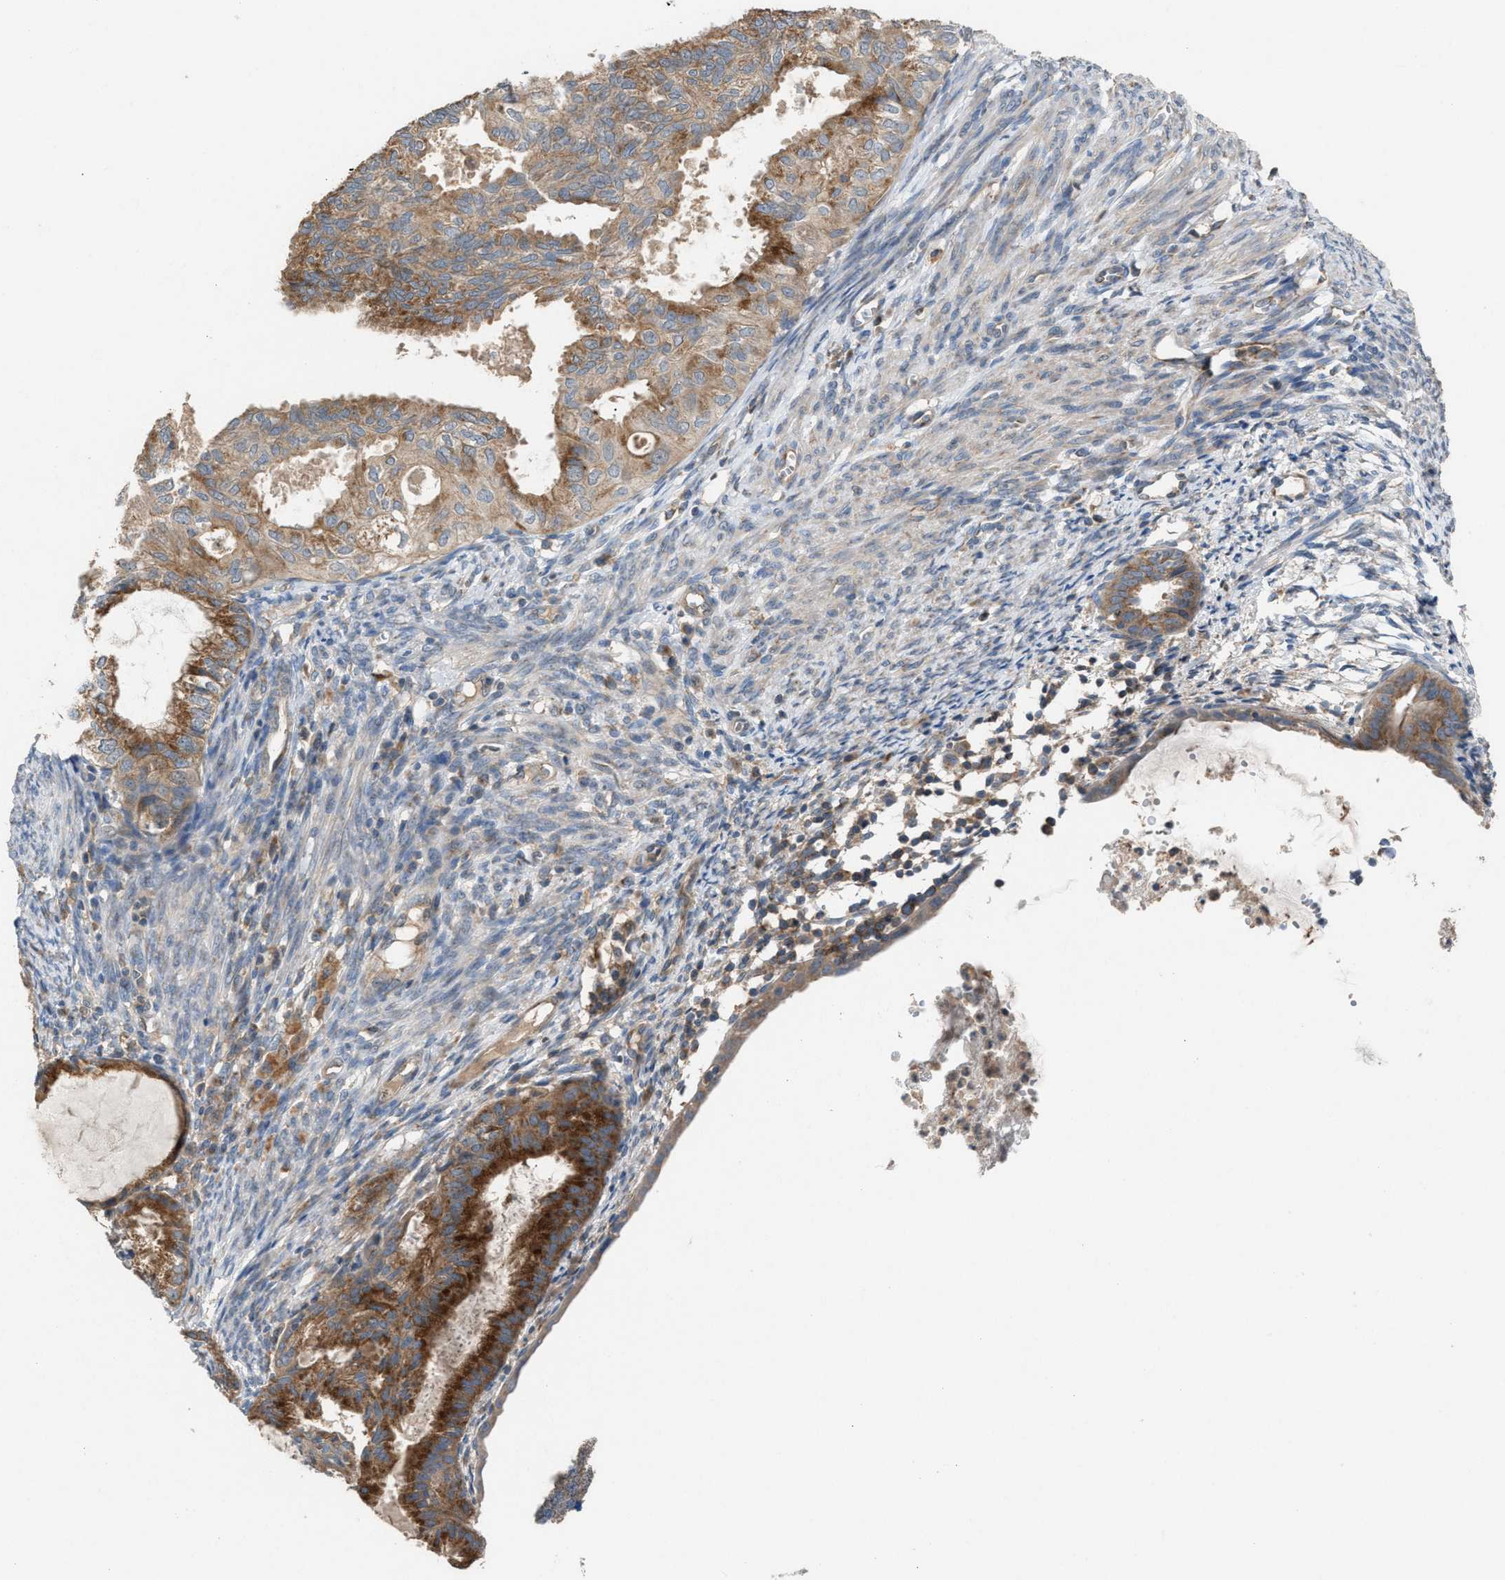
{"staining": {"intensity": "strong", "quantity": ">75%", "location": "cytoplasmic/membranous"}, "tissue": "cervical cancer", "cell_type": "Tumor cells", "image_type": "cancer", "snomed": [{"axis": "morphology", "description": "Normal tissue, NOS"}, {"axis": "morphology", "description": "Adenocarcinoma, NOS"}, {"axis": "topography", "description": "Cervix"}, {"axis": "topography", "description": "Endometrium"}], "caption": "About >75% of tumor cells in human cervical cancer display strong cytoplasmic/membranous protein positivity as visualized by brown immunohistochemical staining.", "gene": "TPK1", "patient": {"sex": "female", "age": 86}}